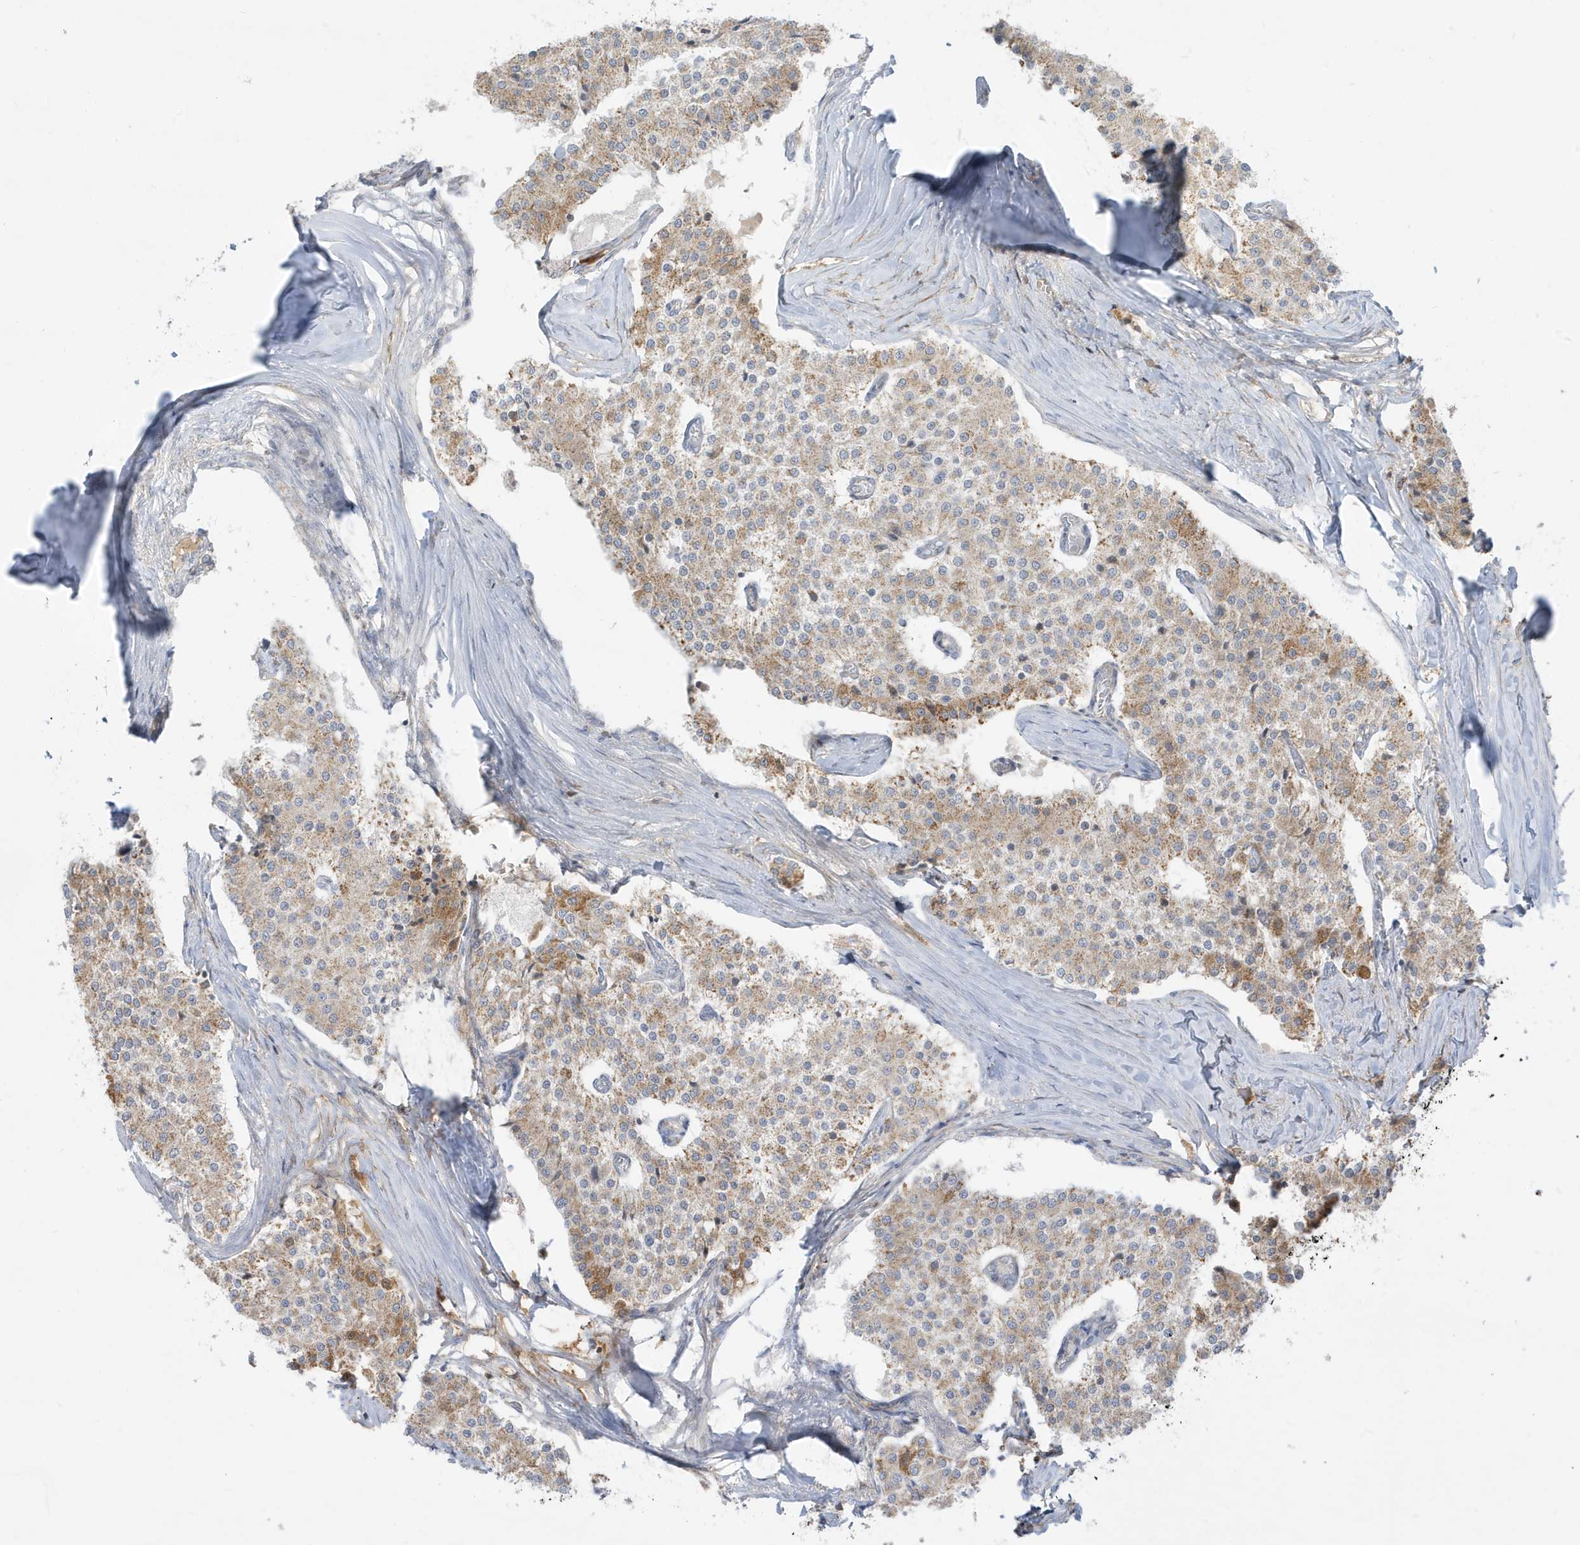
{"staining": {"intensity": "moderate", "quantity": "<25%", "location": "cytoplasmic/membranous"}, "tissue": "carcinoid", "cell_type": "Tumor cells", "image_type": "cancer", "snomed": [{"axis": "morphology", "description": "Carcinoid, malignant, NOS"}, {"axis": "topography", "description": "Colon"}], "caption": "An immunohistochemistry (IHC) image of tumor tissue is shown. Protein staining in brown labels moderate cytoplasmic/membranous positivity in carcinoid (malignant) within tumor cells.", "gene": "IFT57", "patient": {"sex": "female", "age": 52}}